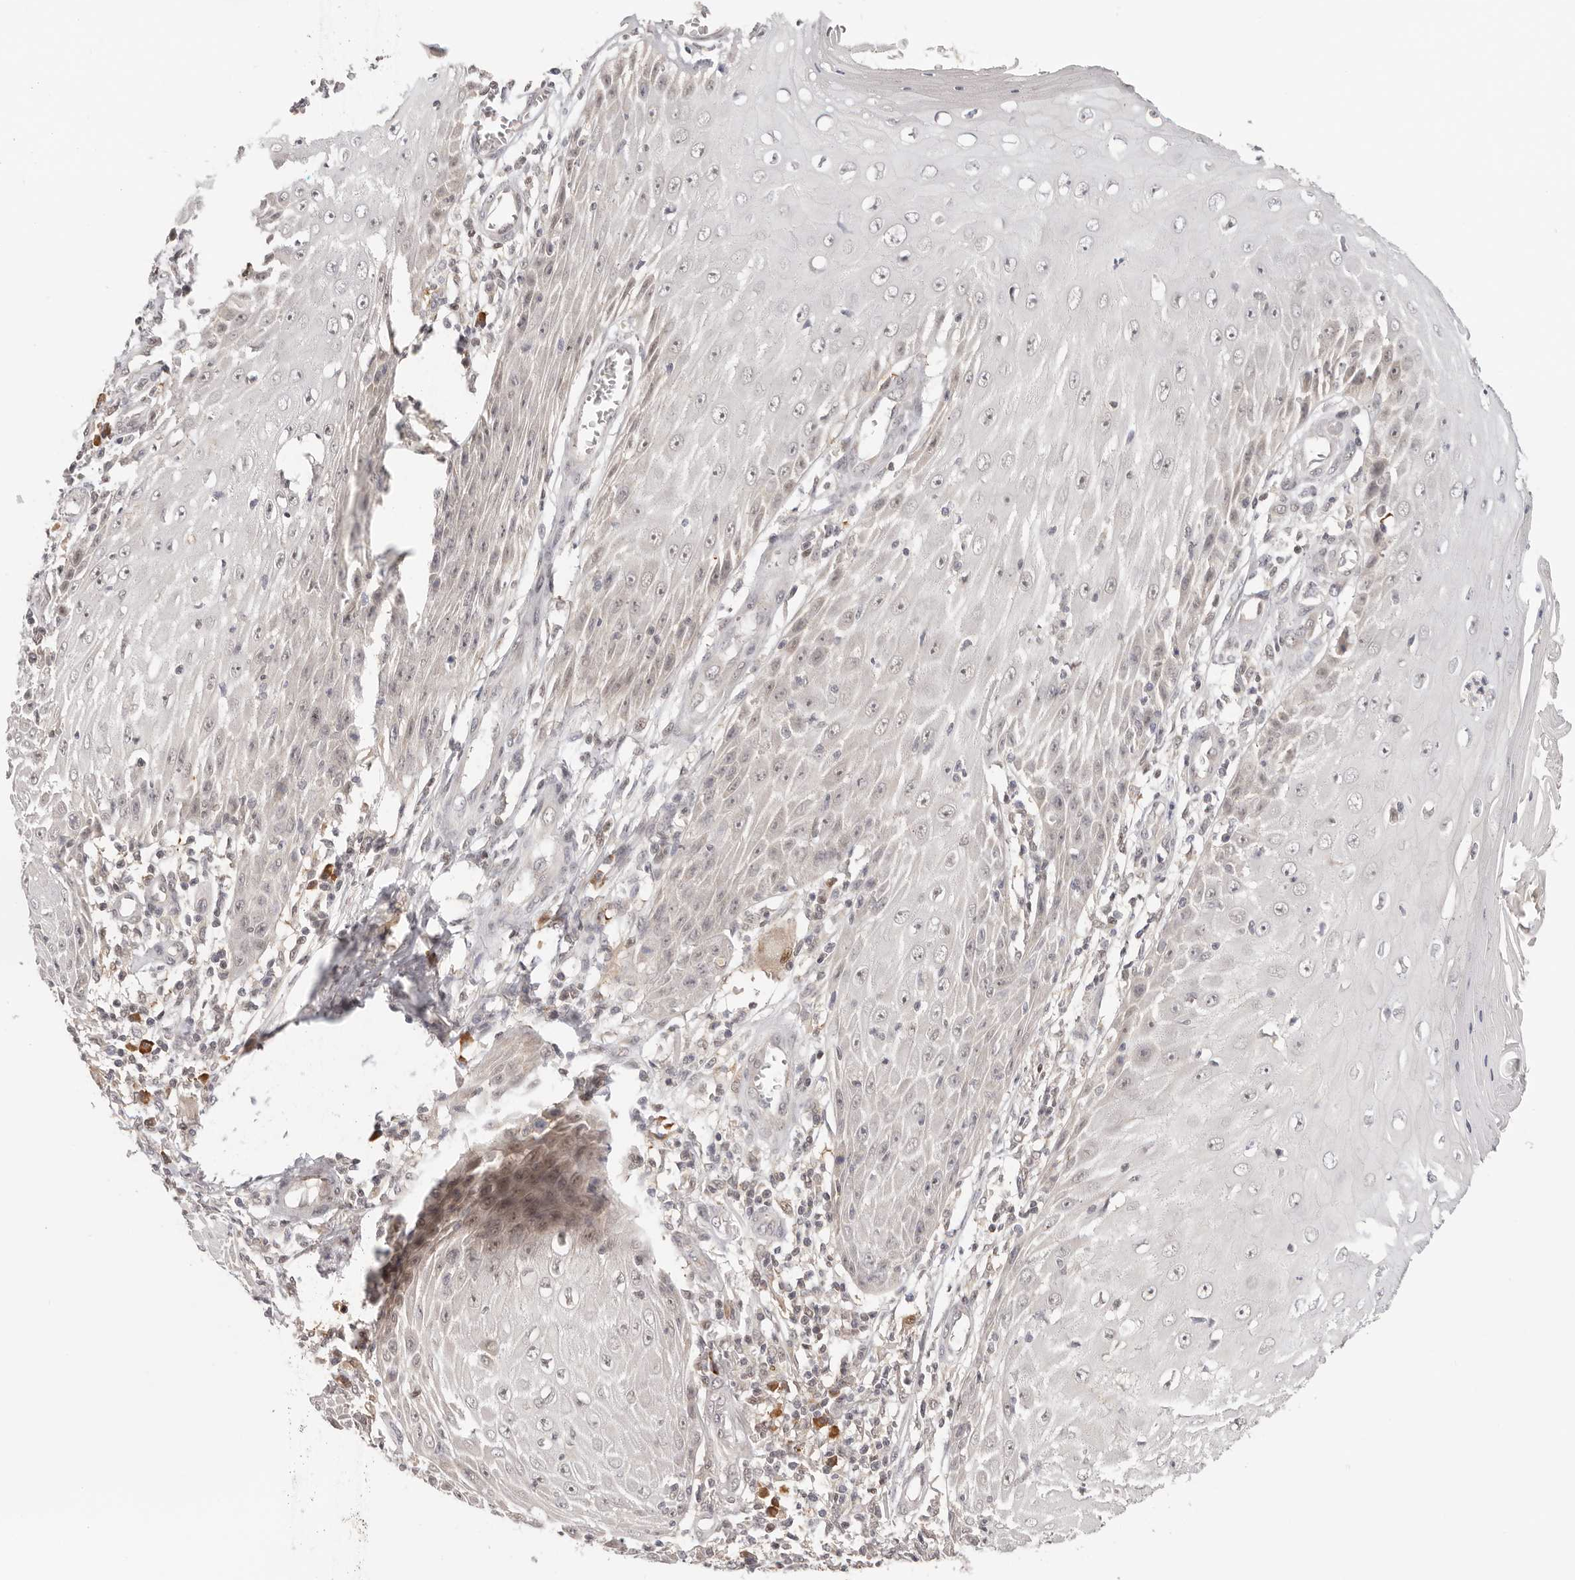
{"staining": {"intensity": "weak", "quantity": "<25%", "location": "nuclear"}, "tissue": "skin cancer", "cell_type": "Tumor cells", "image_type": "cancer", "snomed": [{"axis": "morphology", "description": "Squamous cell carcinoma, NOS"}, {"axis": "topography", "description": "Skin"}], "caption": "Tumor cells are negative for protein expression in human skin squamous cell carcinoma. The staining is performed using DAB brown chromogen with nuclei counter-stained in using hematoxylin.", "gene": "LARP7", "patient": {"sex": "female", "age": 73}}